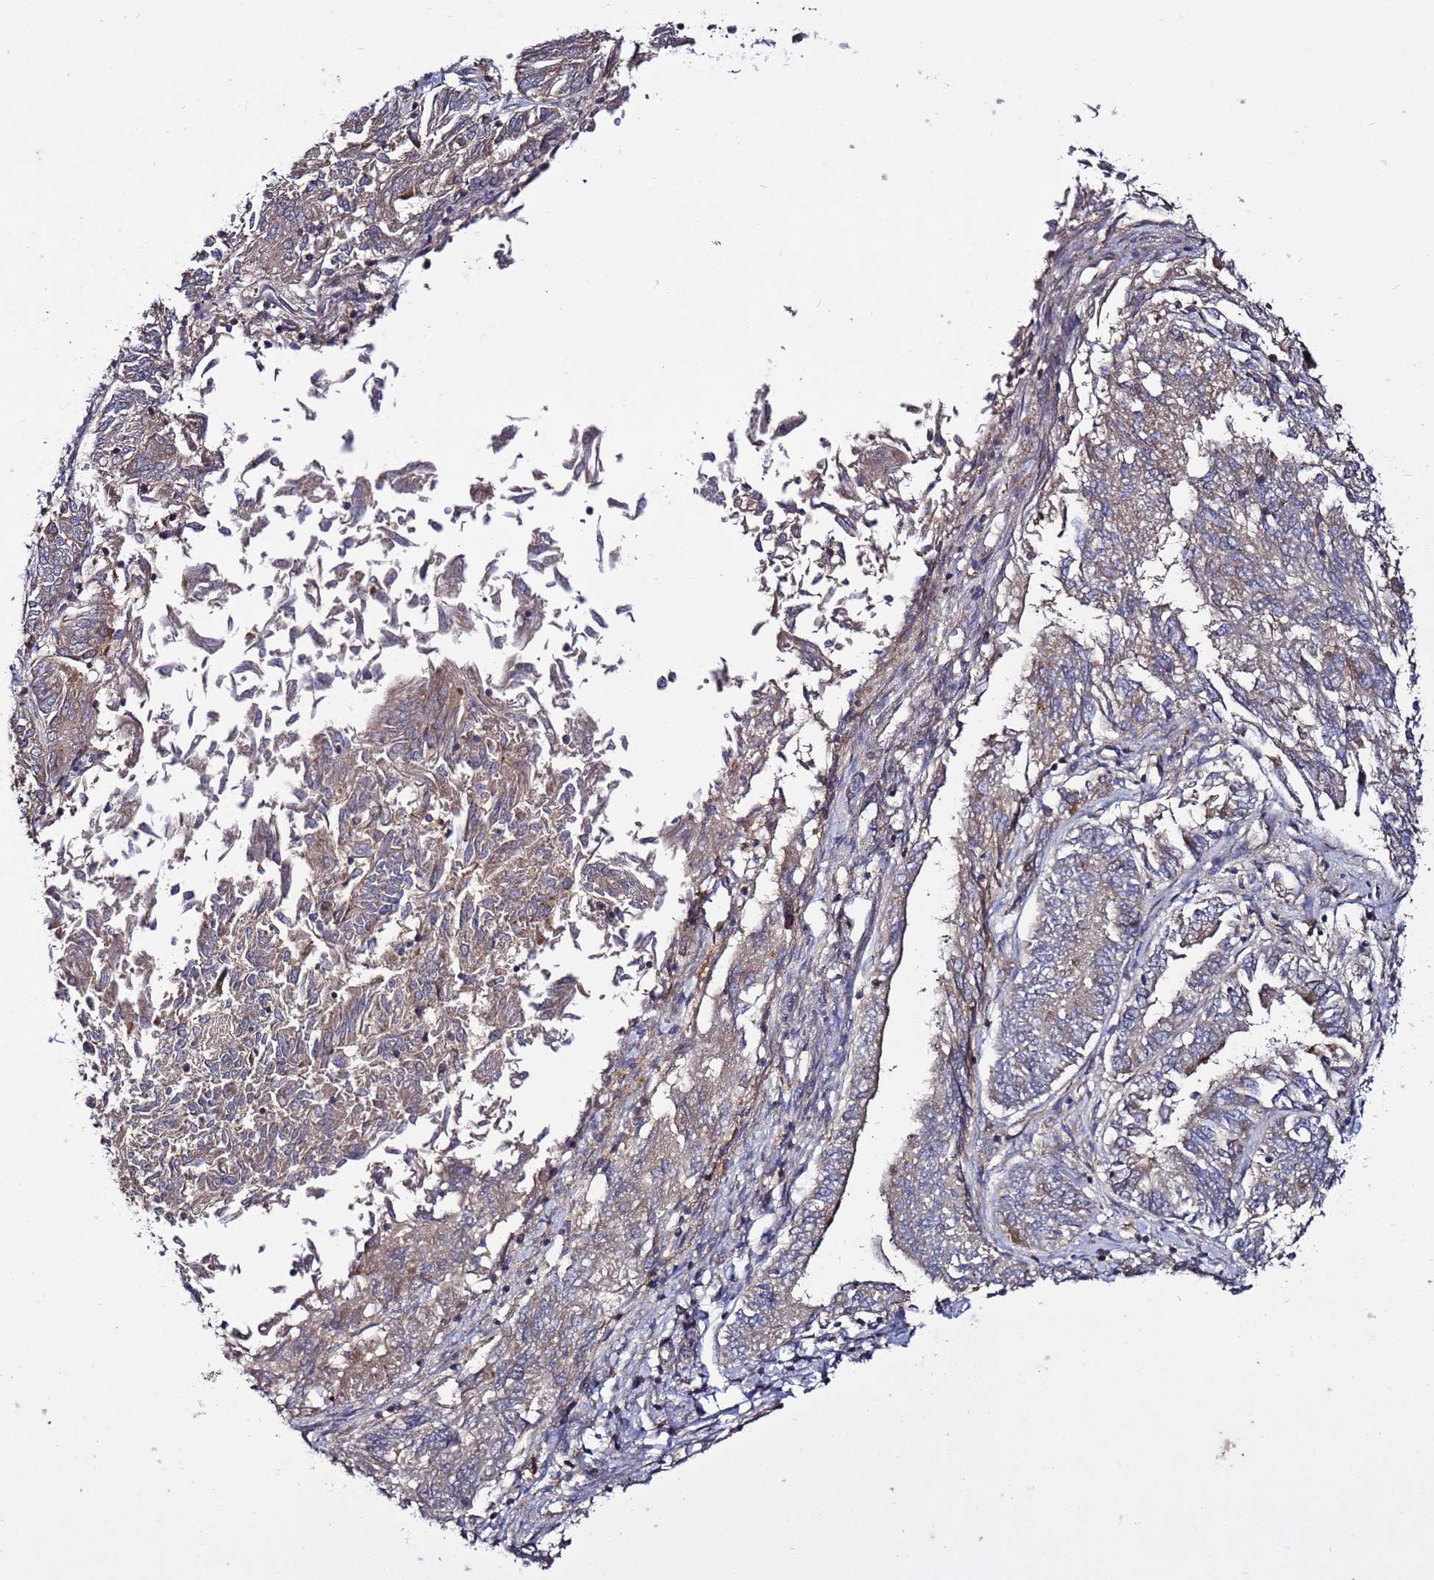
{"staining": {"intensity": "weak", "quantity": ">75%", "location": "cytoplasmic/membranous"}, "tissue": "endometrial cancer", "cell_type": "Tumor cells", "image_type": "cancer", "snomed": [{"axis": "morphology", "description": "Adenocarcinoma, NOS"}, {"axis": "topography", "description": "Endometrium"}], "caption": "Protein expression analysis of human endometrial cancer (adenocarcinoma) reveals weak cytoplasmic/membranous positivity in about >75% of tumor cells.", "gene": "TMEM176B", "patient": {"sex": "female", "age": 58}}